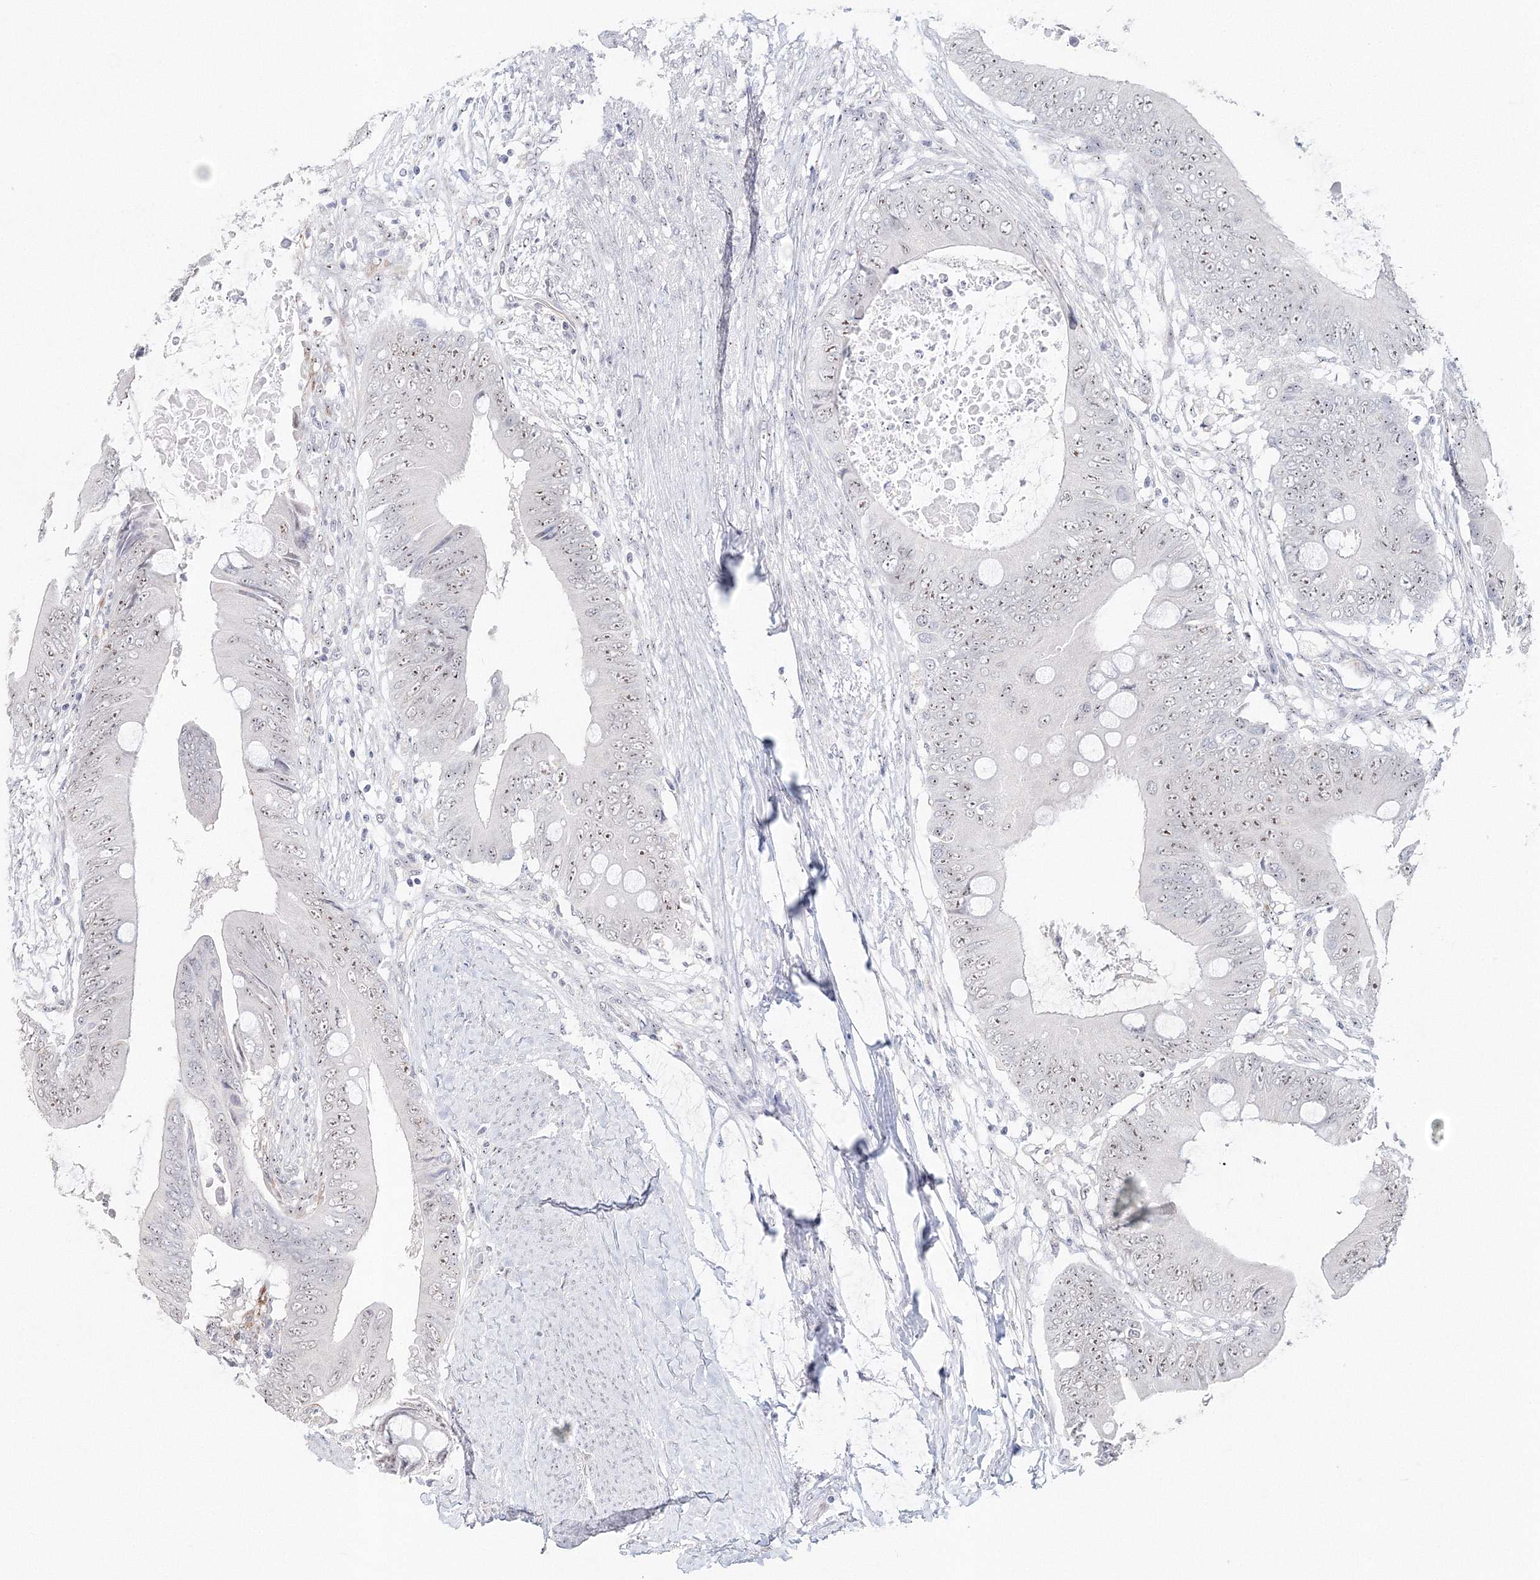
{"staining": {"intensity": "weak", "quantity": ">75%", "location": "nuclear"}, "tissue": "colorectal cancer", "cell_type": "Tumor cells", "image_type": "cancer", "snomed": [{"axis": "morphology", "description": "Normal tissue, NOS"}, {"axis": "morphology", "description": "Adenocarcinoma, NOS"}, {"axis": "topography", "description": "Rectum"}, {"axis": "topography", "description": "Peripheral nerve tissue"}], "caption": "Protein staining of adenocarcinoma (colorectal) tissue reveals weak nuclear expression in about >75% of tumor cells. (DAB IHC with brightfield microscopy, high magnification).", "gene": "SIRT7", "patient": {"sex": "female", "age": 77}}